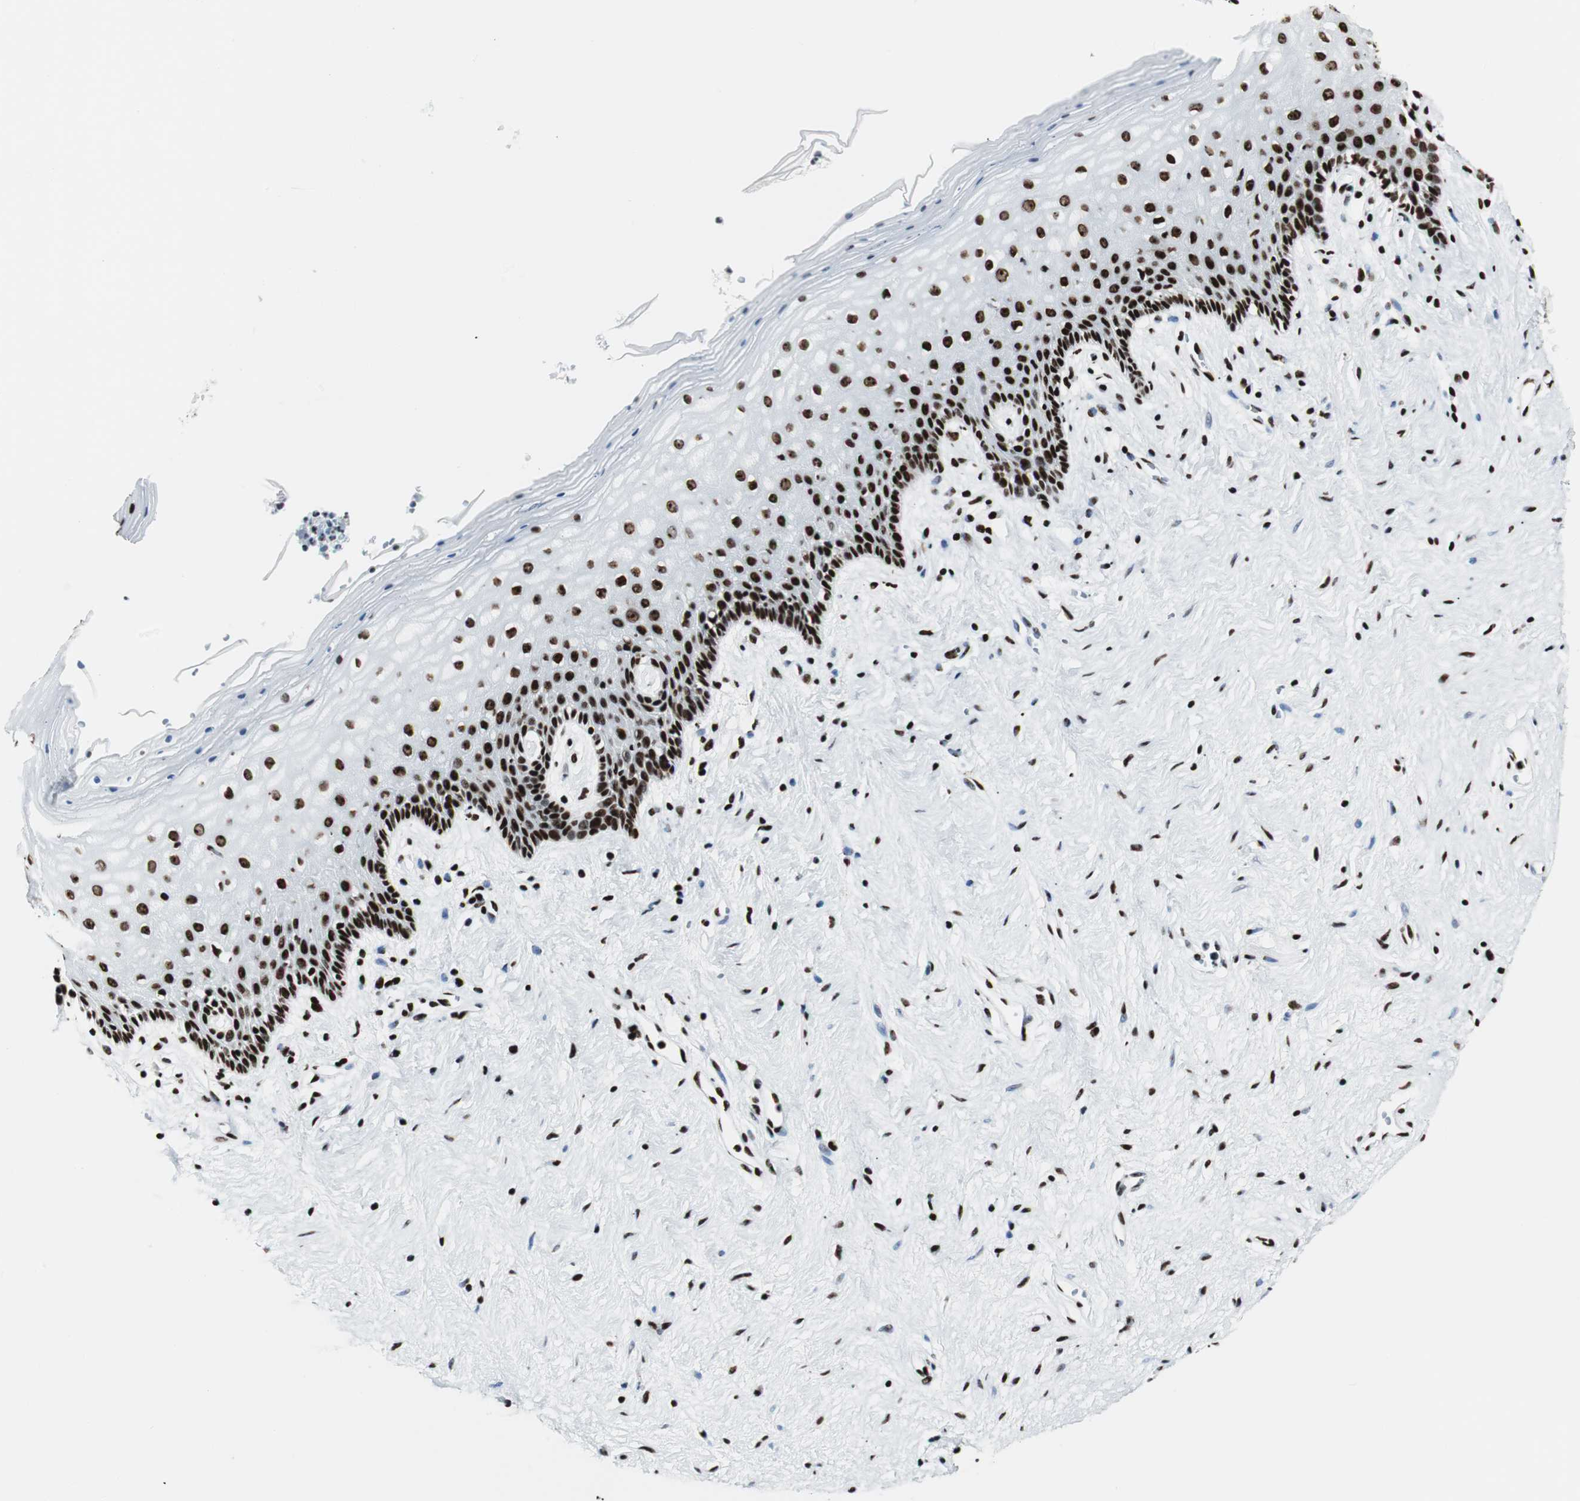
{"staining": {"intensity": "strong", "quantity": ">75%", "location": "nuclear"}, "tissue": "vagina", "cell_type": "Squamous epithelial cells", "image_type": "normal", "snomed": [{"axis": "morphology", "description": "Normal tissue, NOS"}, {"axis": "topography", "description": "Vagina"}], "caption": "This histopathology image shows immunohistochemistry staining of unremarkable vagina, with high strong nuclear positivity in approximately >75% of squamous epithelial cells.", "gene": "NCL", "patient": {"sex": "female", "age": 44}}